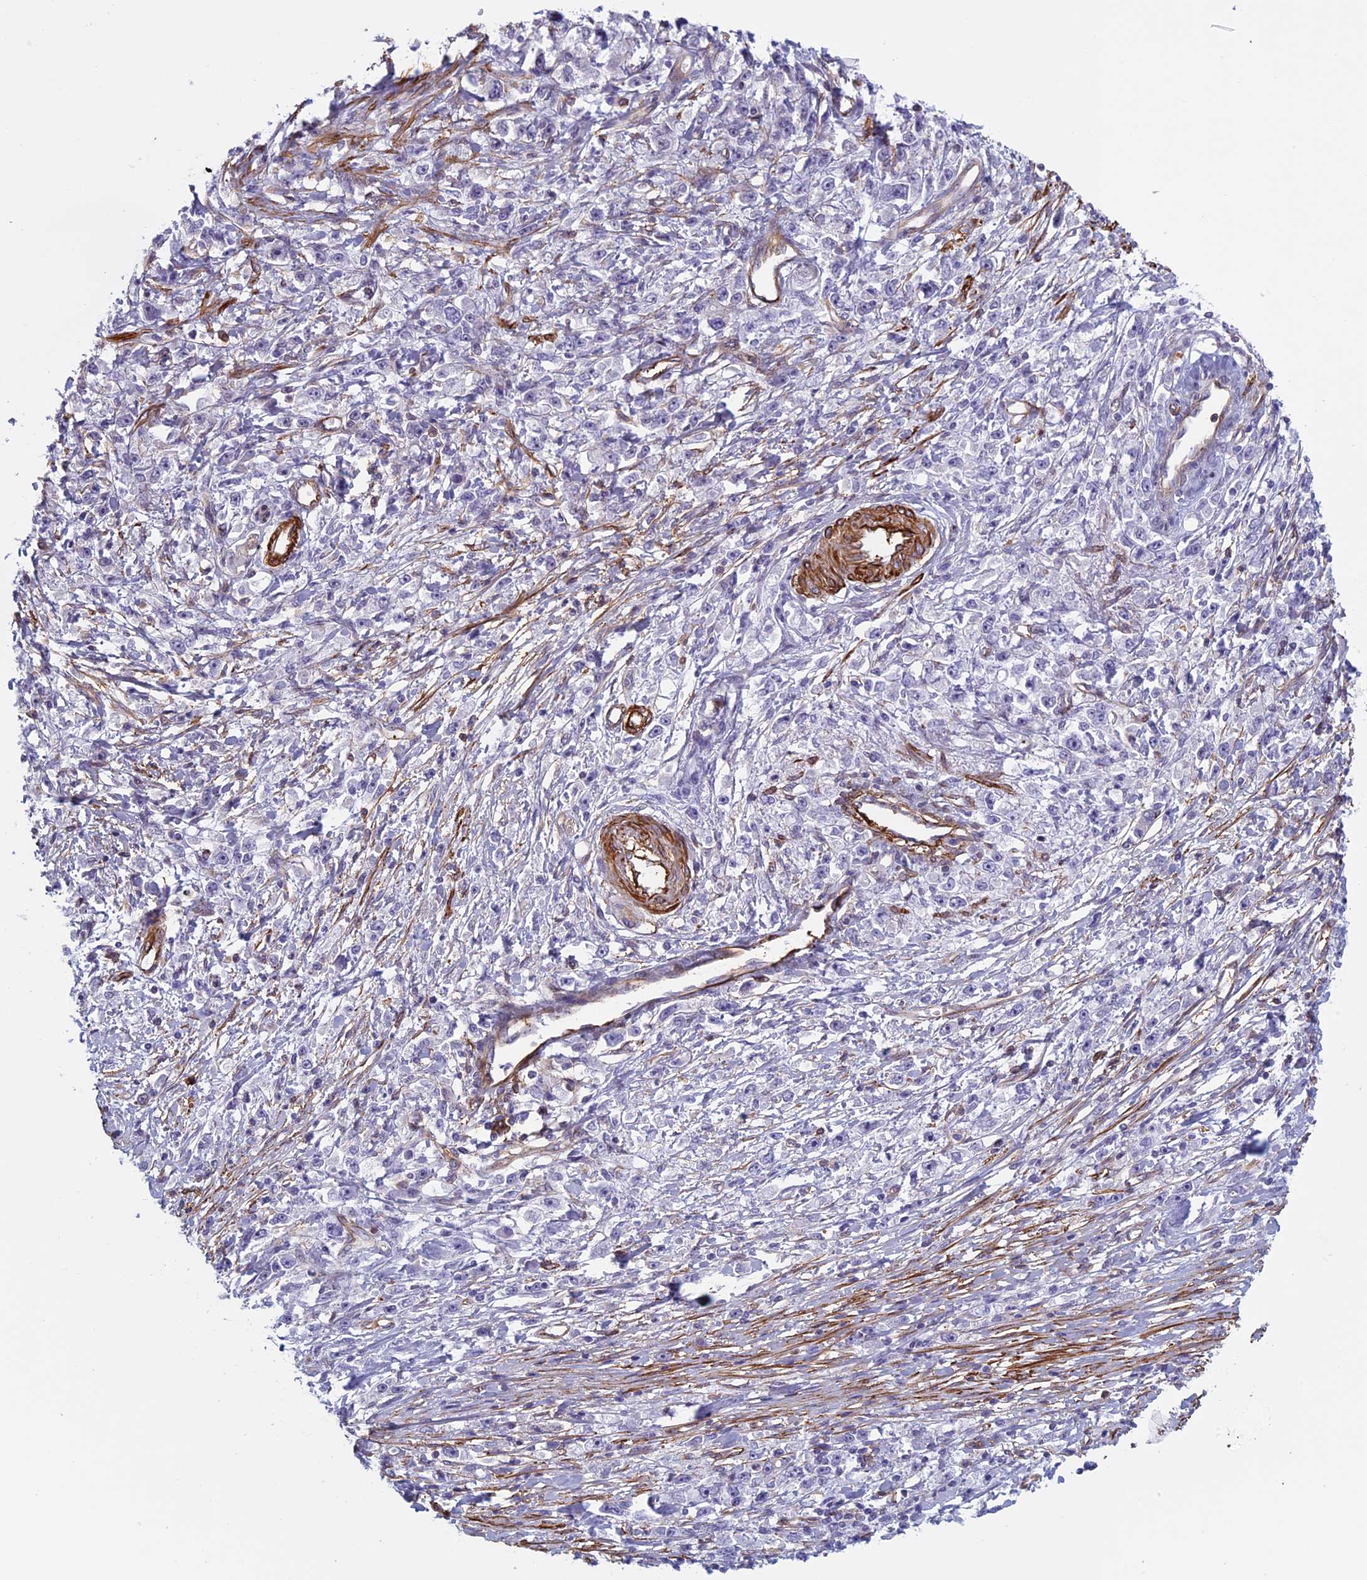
{"staining": {"intensity": "negative", "quantity": "none", "location": "none"}, "tissue": "stomach cancer", "cell_type": "Tumor cells", "image_type": "cancer", "snomed": [{"axis": "morphology", "description": "Adenocarcinoma, NOS"}, {"axis": "topography", "description": "Stomach"}], "caption": "DAB (3,3'-diaminobenzidine) immunohistochemical staining of adenocarcinoma (stomach) demonstrates no significant positivity in tumor cells.", "gene": "ANGPTL2", "patient": {"sex": "female", "age": 59}}